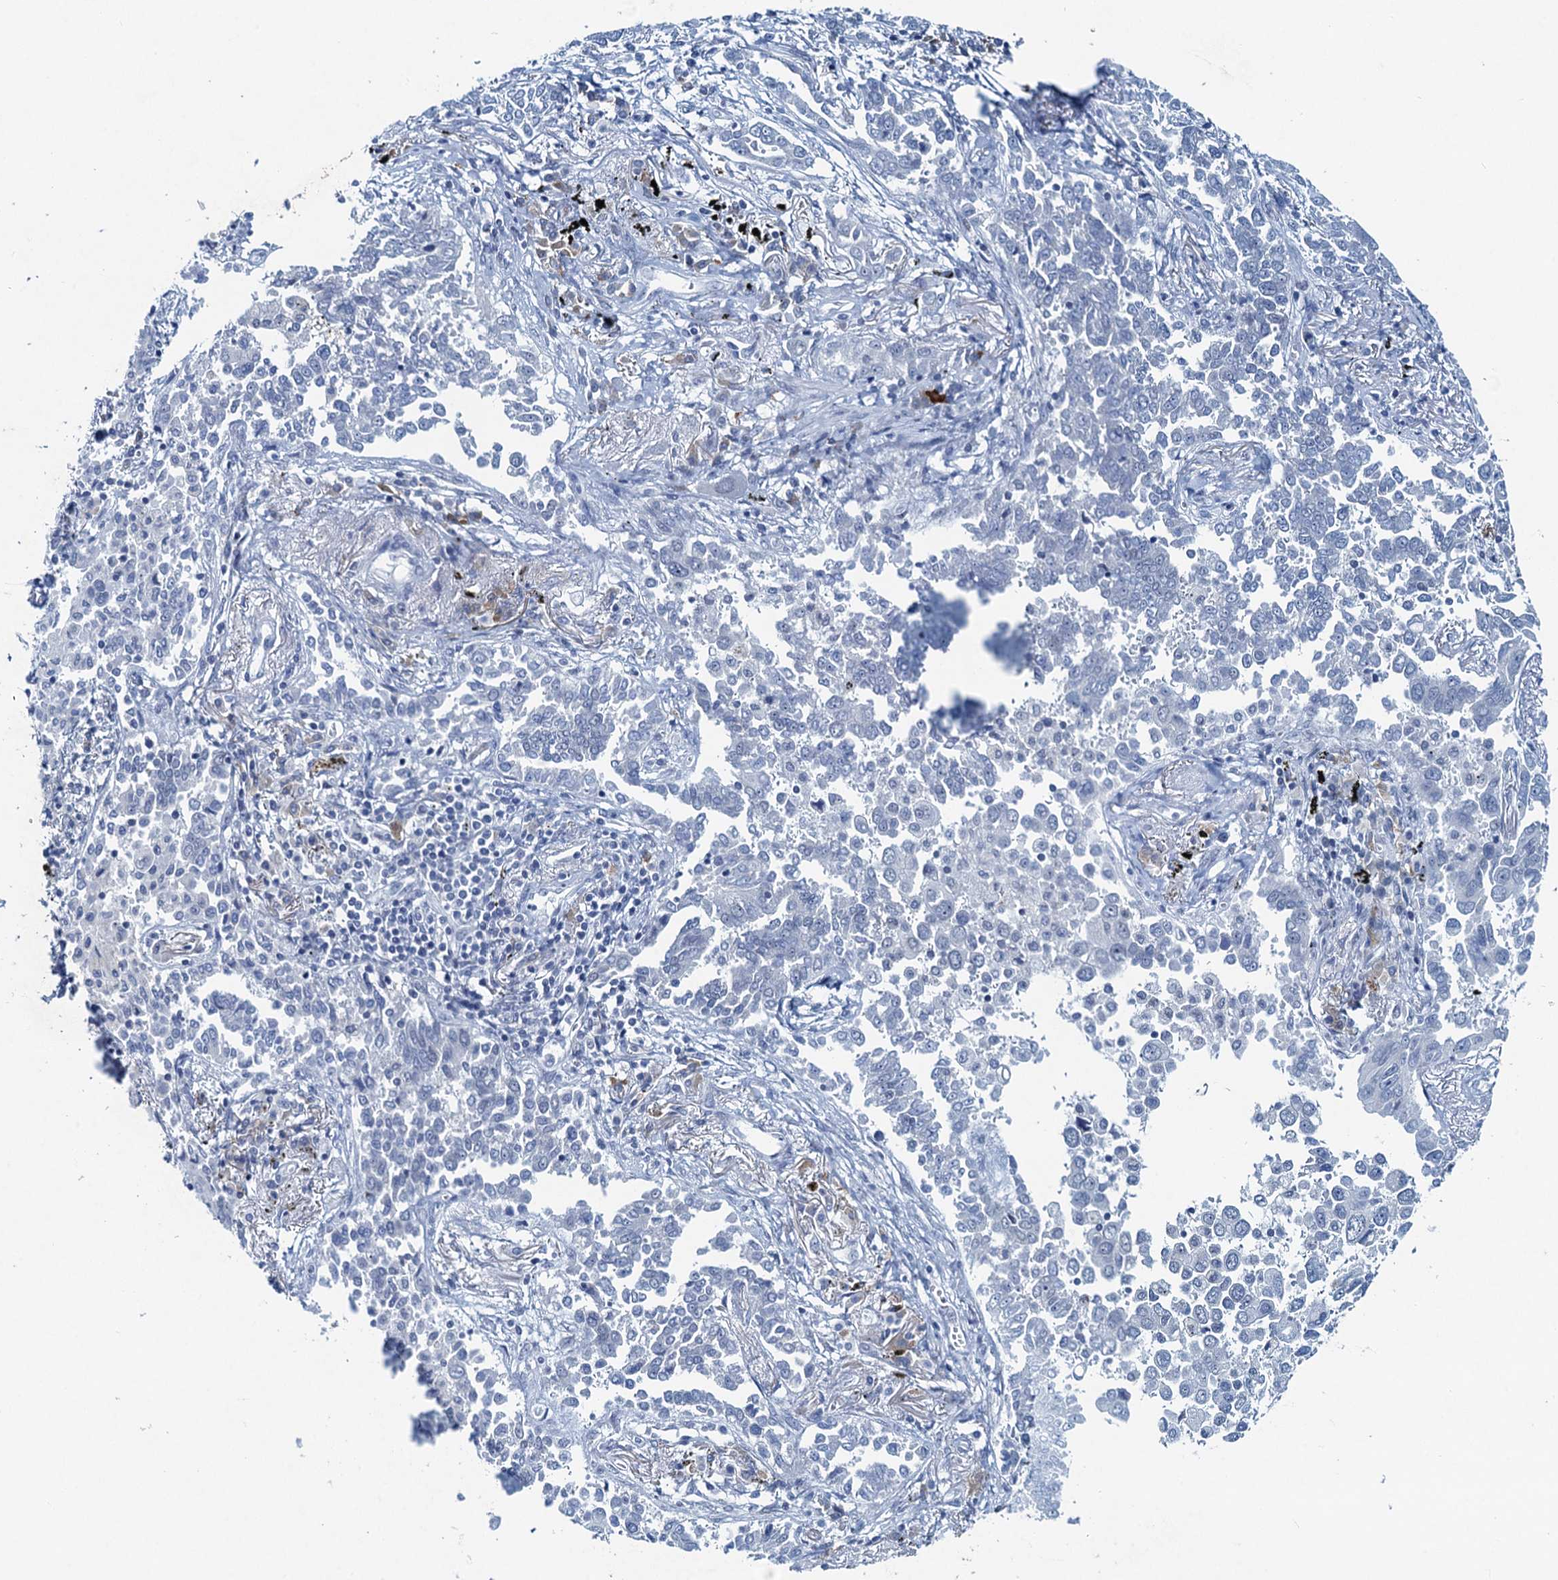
{"staining": {"intensity": "negative", "quantity": "none", "location": "none"}, "tissue": "lung cancer", "cell_type": "Tumor cells", "image_type": "cancer", "snomed": [{"axis": "morphology", "description": "Adenocarcinoma, NOS"}, {"axis": "topography", "description": "Lung"}], "caption": "Immunohistochemistry image of neoplastic tissue: adenocarcinoma (lung) stained with DAB exhibits no significant protein expression in tumor cells.", "gene": "HAPSTR1", "patient": {"sex": "male", "age": 67}}